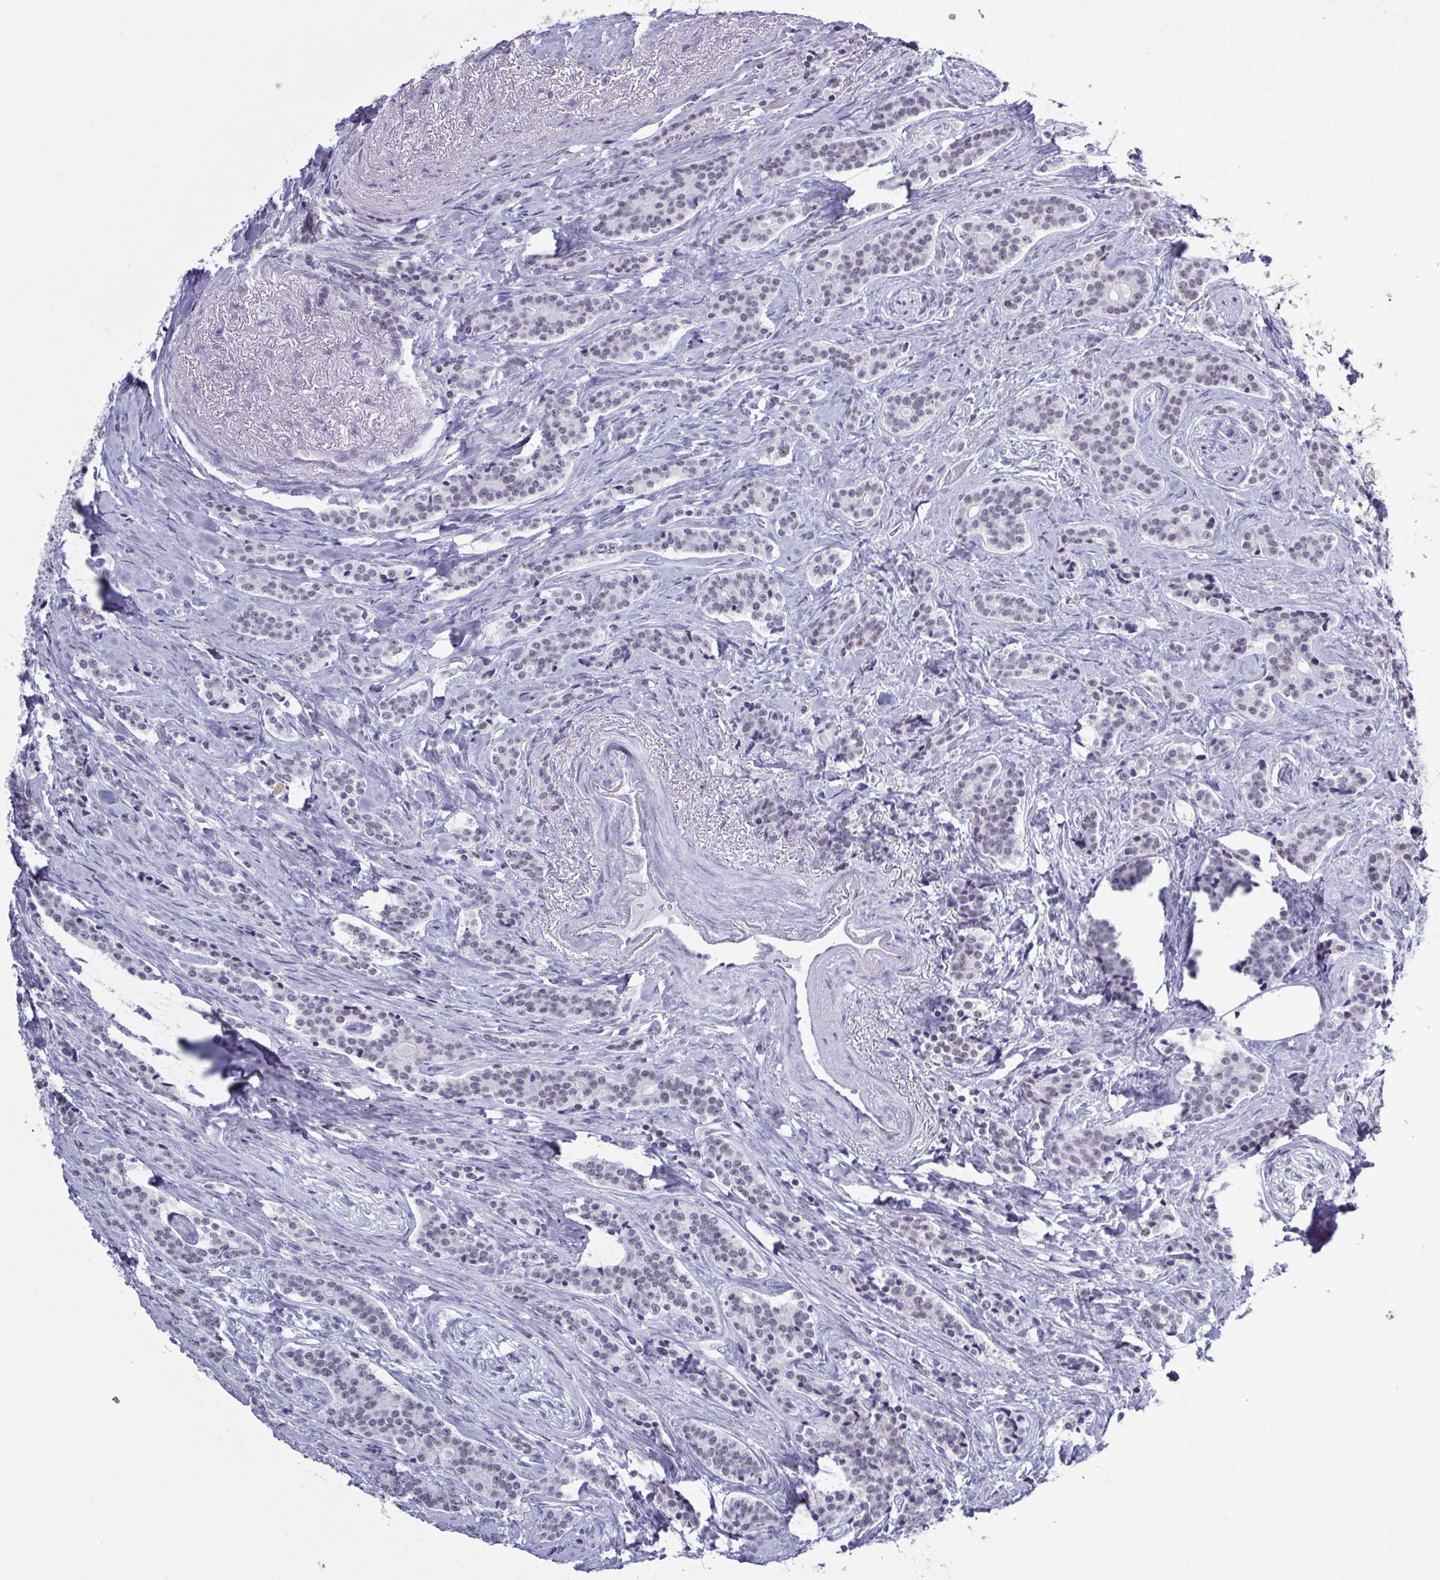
{"staining": {"intensity": "negative", "quantity": "none", "location": "none"}, "tissue": "carcinoid", "cell_type": "Tumor cells", "image_type": "cancer", "snomed": [{"axis": "morphology", "description": "Carcinoid, malignant, NOS"}, {"axis": "topography", "description": "Small intestine"}], "caption": "The histopathology image shows no significant expression in tumor cells of carcinoid.", "gene": "SUGP2", "patient": {"sex": "female", "age": 73}}